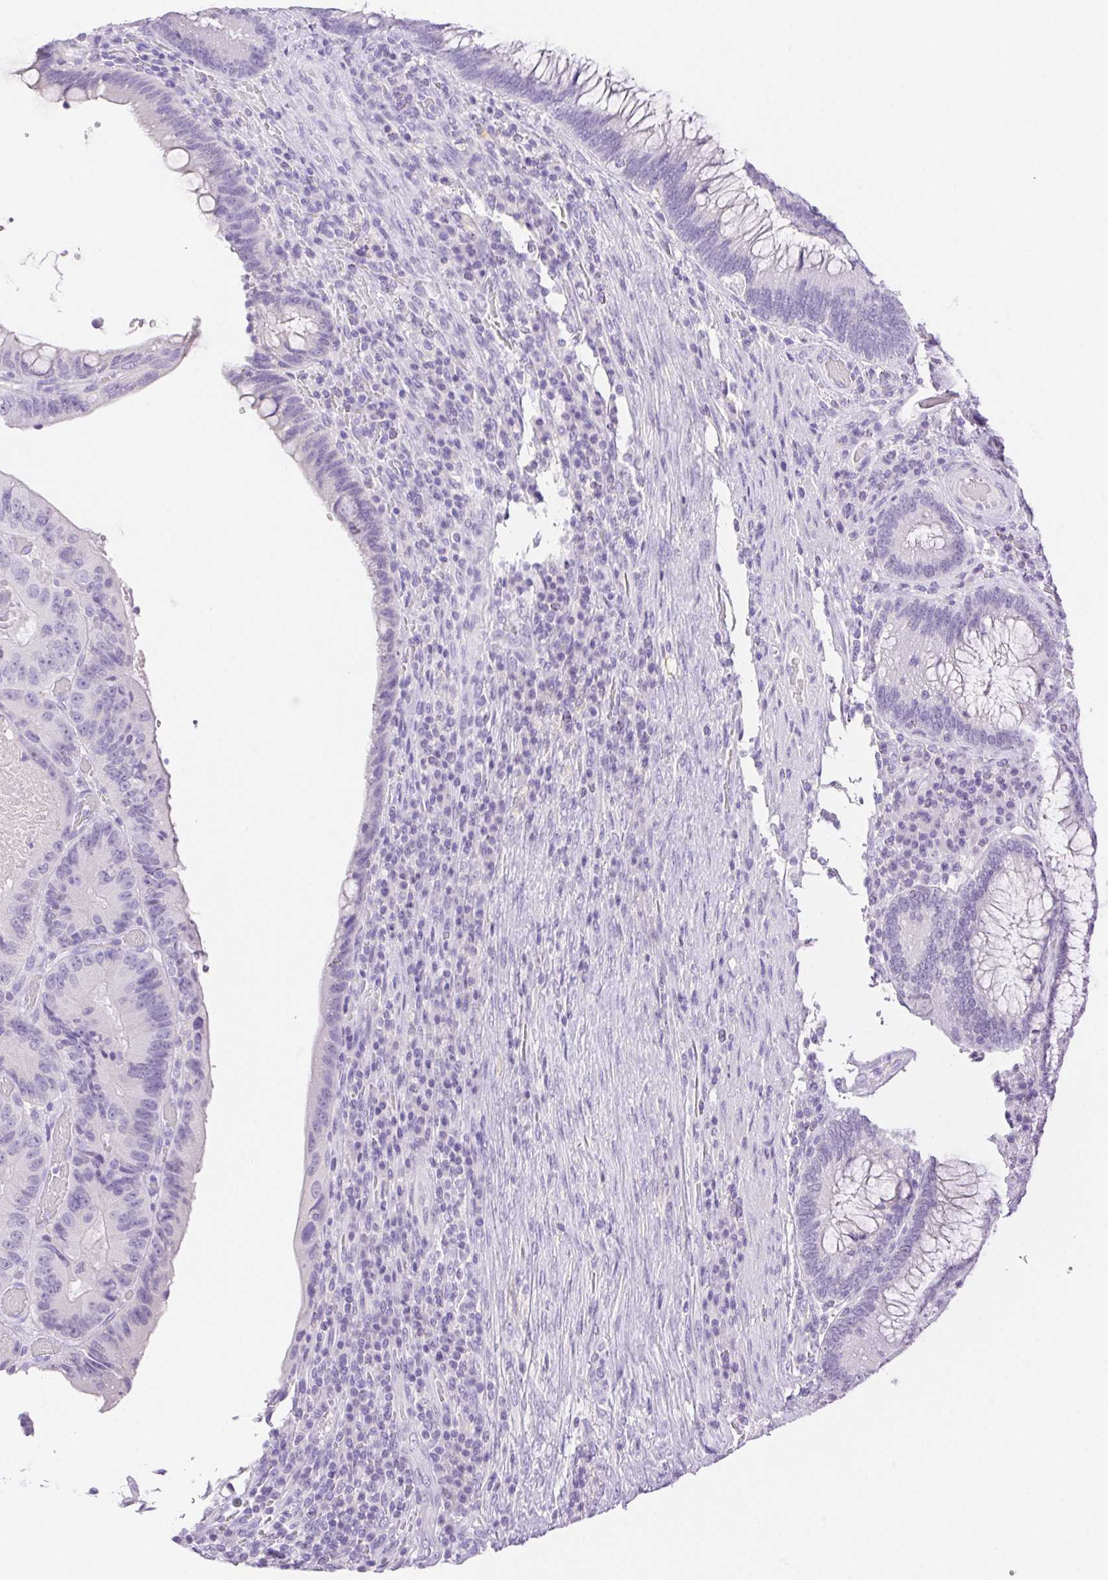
{"staining": {"intensity": "negative", "quantity": "none", "location": "none"}, "tissue": "colorectal cancer", "cell_type": "Tumor cells", "image_type": "cancer", "snomed": [{"axis": "morphology", "description": "Adenocarcinoma, NOS"}, {"axis": "topography", "description": "Colon"}], "caption": "DAB immunohistochemical staining of colorectal cancer reveals no significant positivity in tumor cells. (DAB (3,3'-diaminobenzidine) immunohistochemistry (IHC) visualized using brightfield microscopy, high magnification).", "gene": "SPACA4", "patient": {"sex": "female", "age": 86}}